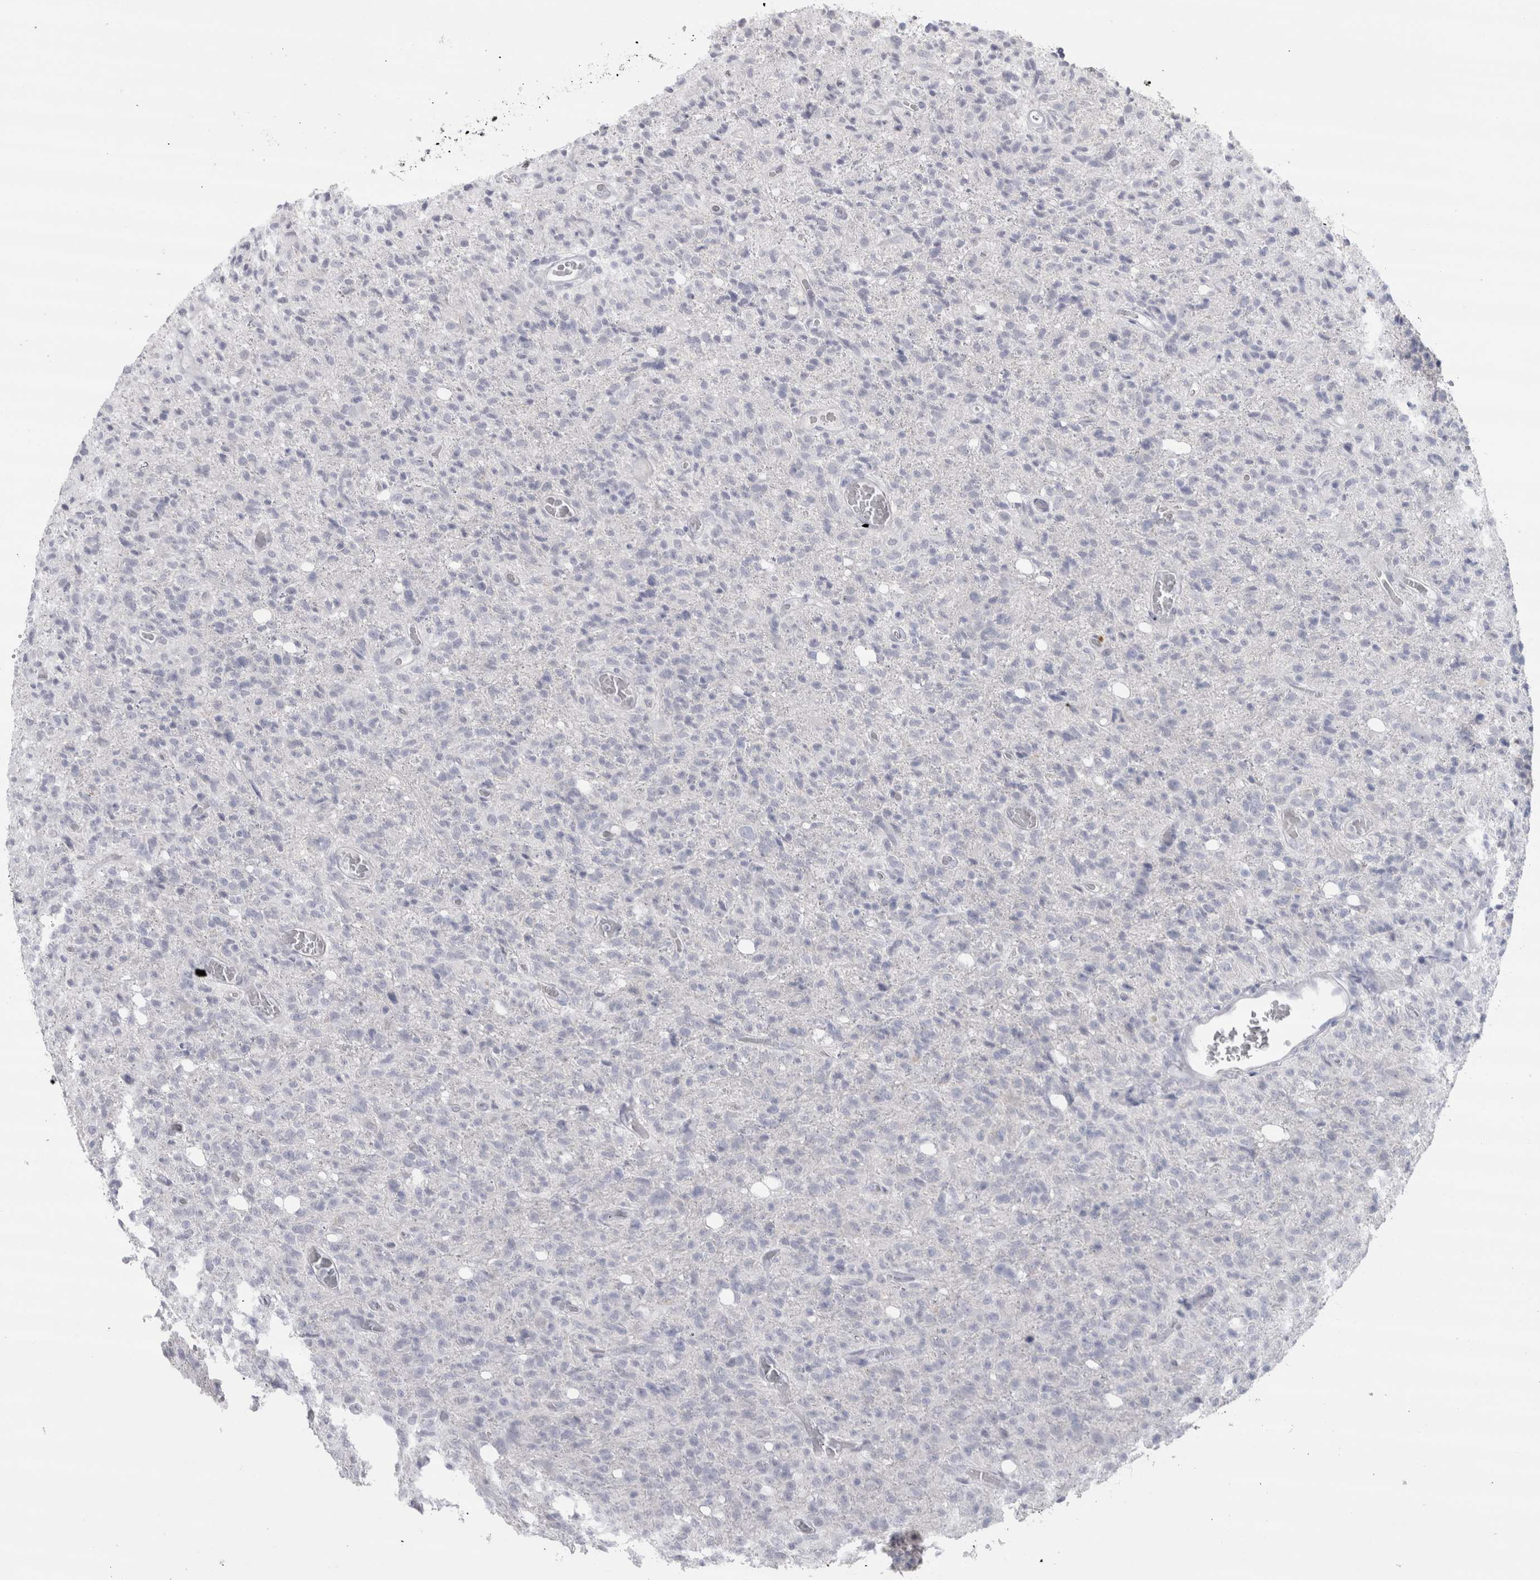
{"staining": {"intensity": "negative", "quantity": "none", "location": "none"}, "tissue": "glioma", "cell_type": "Tumor cells", "image_type": "cancer", "snomed": [{"axis": "morphology", "description": "Glioma, malignant, High grade"}, {"axis": "topography", "description": "Brain"}], "caption": "A high-resolution histopathology image shows IHC staining of glioma, which reveals no significant positivity in tumor cells. (Stains: DAB (3,3'-diaminobenzidine) IHC with hematoxylin counter stain, Microscopy: brightfield microscopy at high magnification).", "gene": "CDH17", "patient": {"sex": "female", "age": 57}}